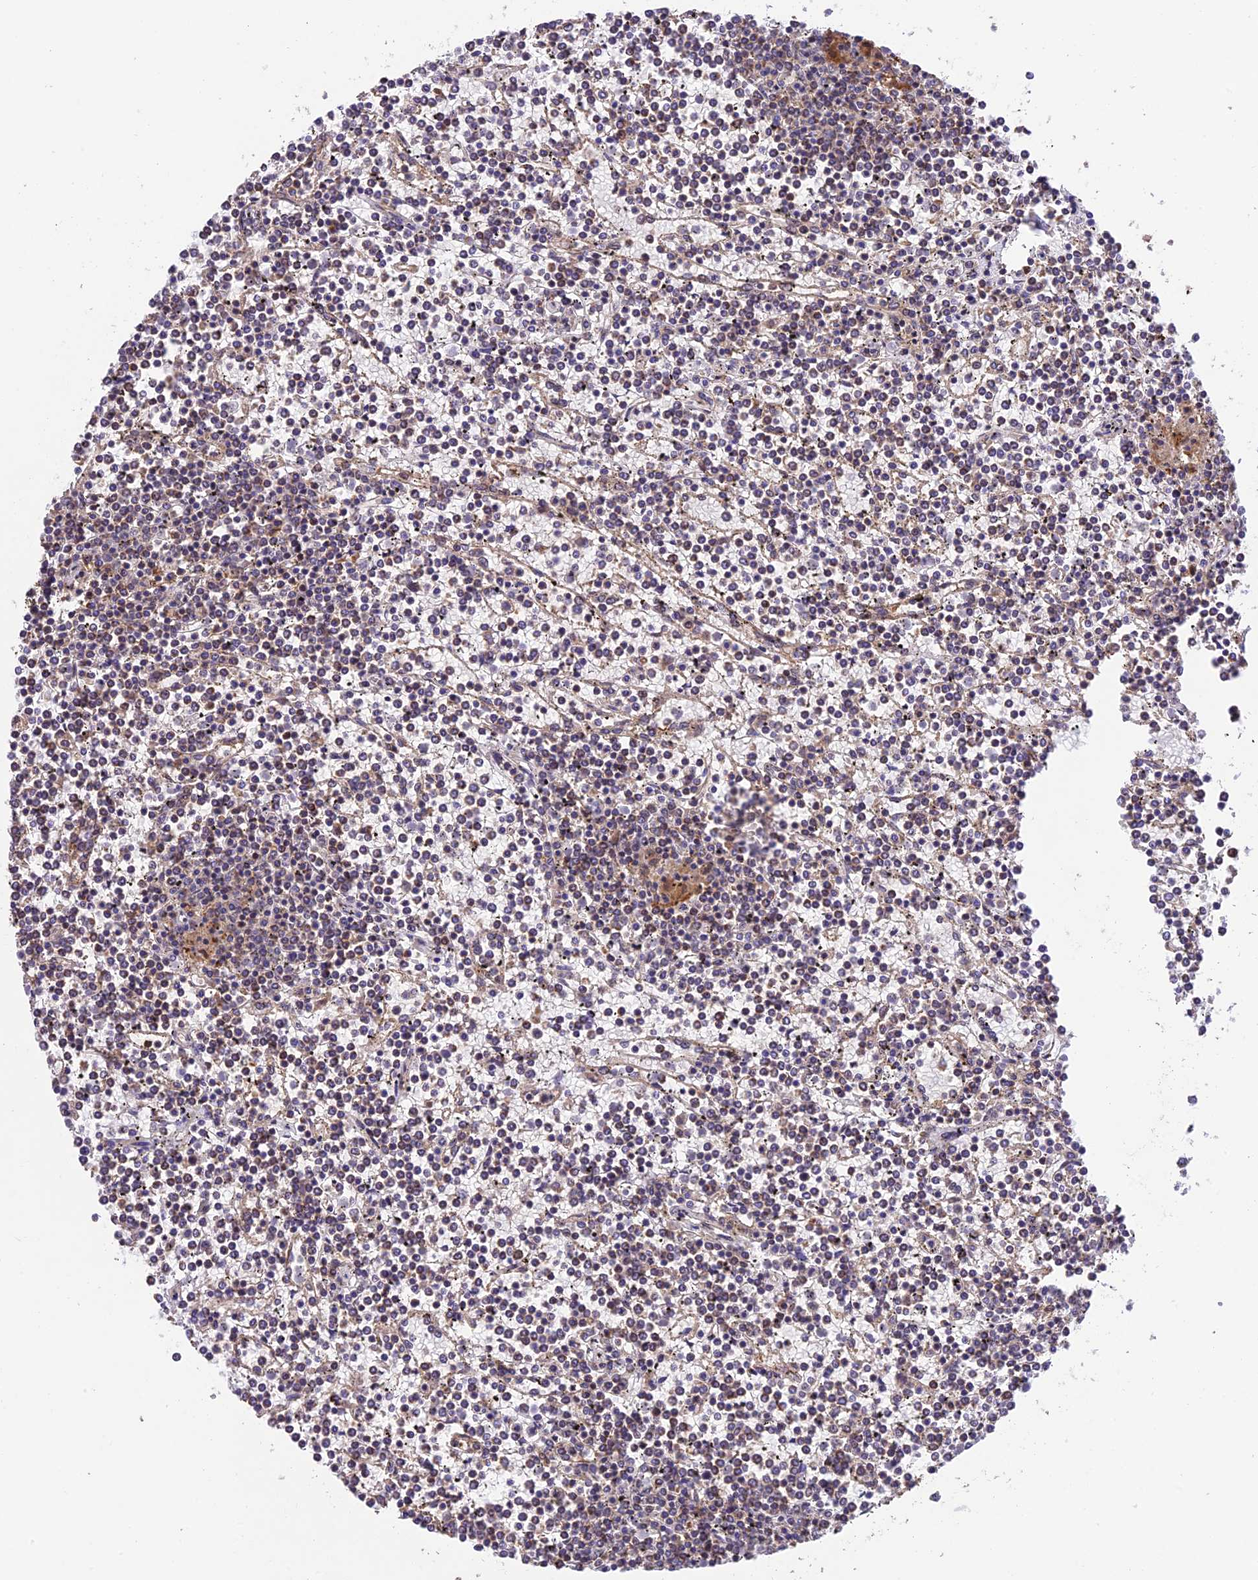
{"staining": {"intensity": "weak", "quantity": "<25%", "location": "cytoplasmic/membranous"}, "tissue": "lymphoma", "cell_type": "Tumor cells", "image_type": "cancer", "snomed": [{"axis": "morphology", "description": "Malignant lymphoma, non-Hodgkin's type, Low grade"}, {"axis": "topography", "description": "Spleen"}], "caption": "An immunohistochemistry photomicrograph of lymphoma is shown. There is no staining in tumor cells of lymphoma. The staining was performed using DAB (3,3'-diaminobenzidine) to visualize the protein expression in brown, while the nuclei were stained in blue with hematoxylin (Magnification: 20x).", "gene": "MNS1", "patient": {"sex": "female", "age": 19}}